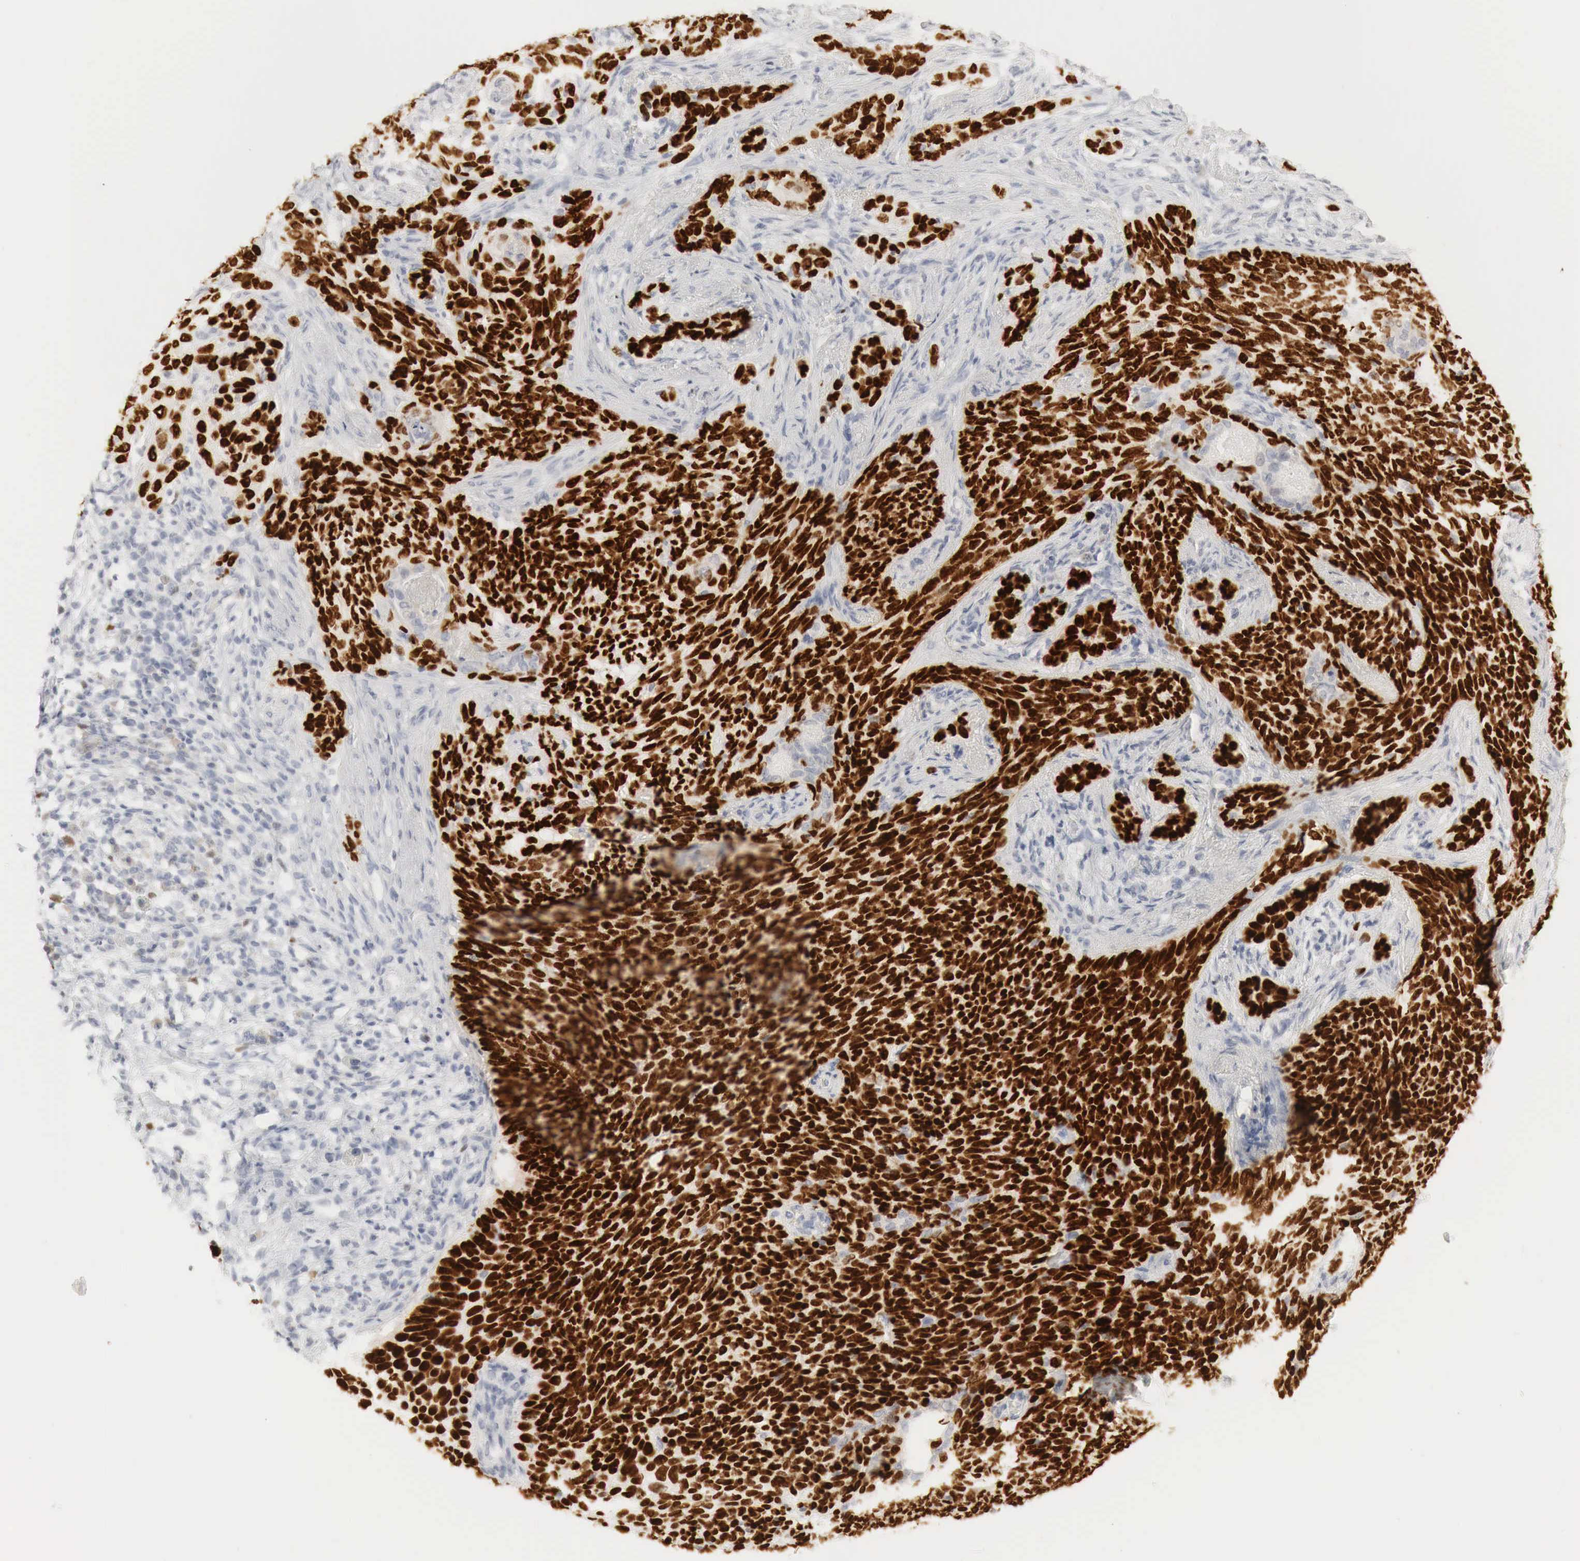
{"staining": {"intensity": "strong", "quantity": ">75%", "location": "nuclear"}, "tissue": "skin cancer", "cell_type": "Tumor cells", "image_type": "cancer", "snomed": [{"axis": "morphology", "description": "Basal cell carcinoma"}, {"axis": "topography", "description": "Skin"}], "caption": "The immunohistochemical stain highlights strong nuclear expression in tumor cells of skin basal cell carcinoma tissue.", "gene": "TP63", "patient": {"sex": "male", "age": 89}}